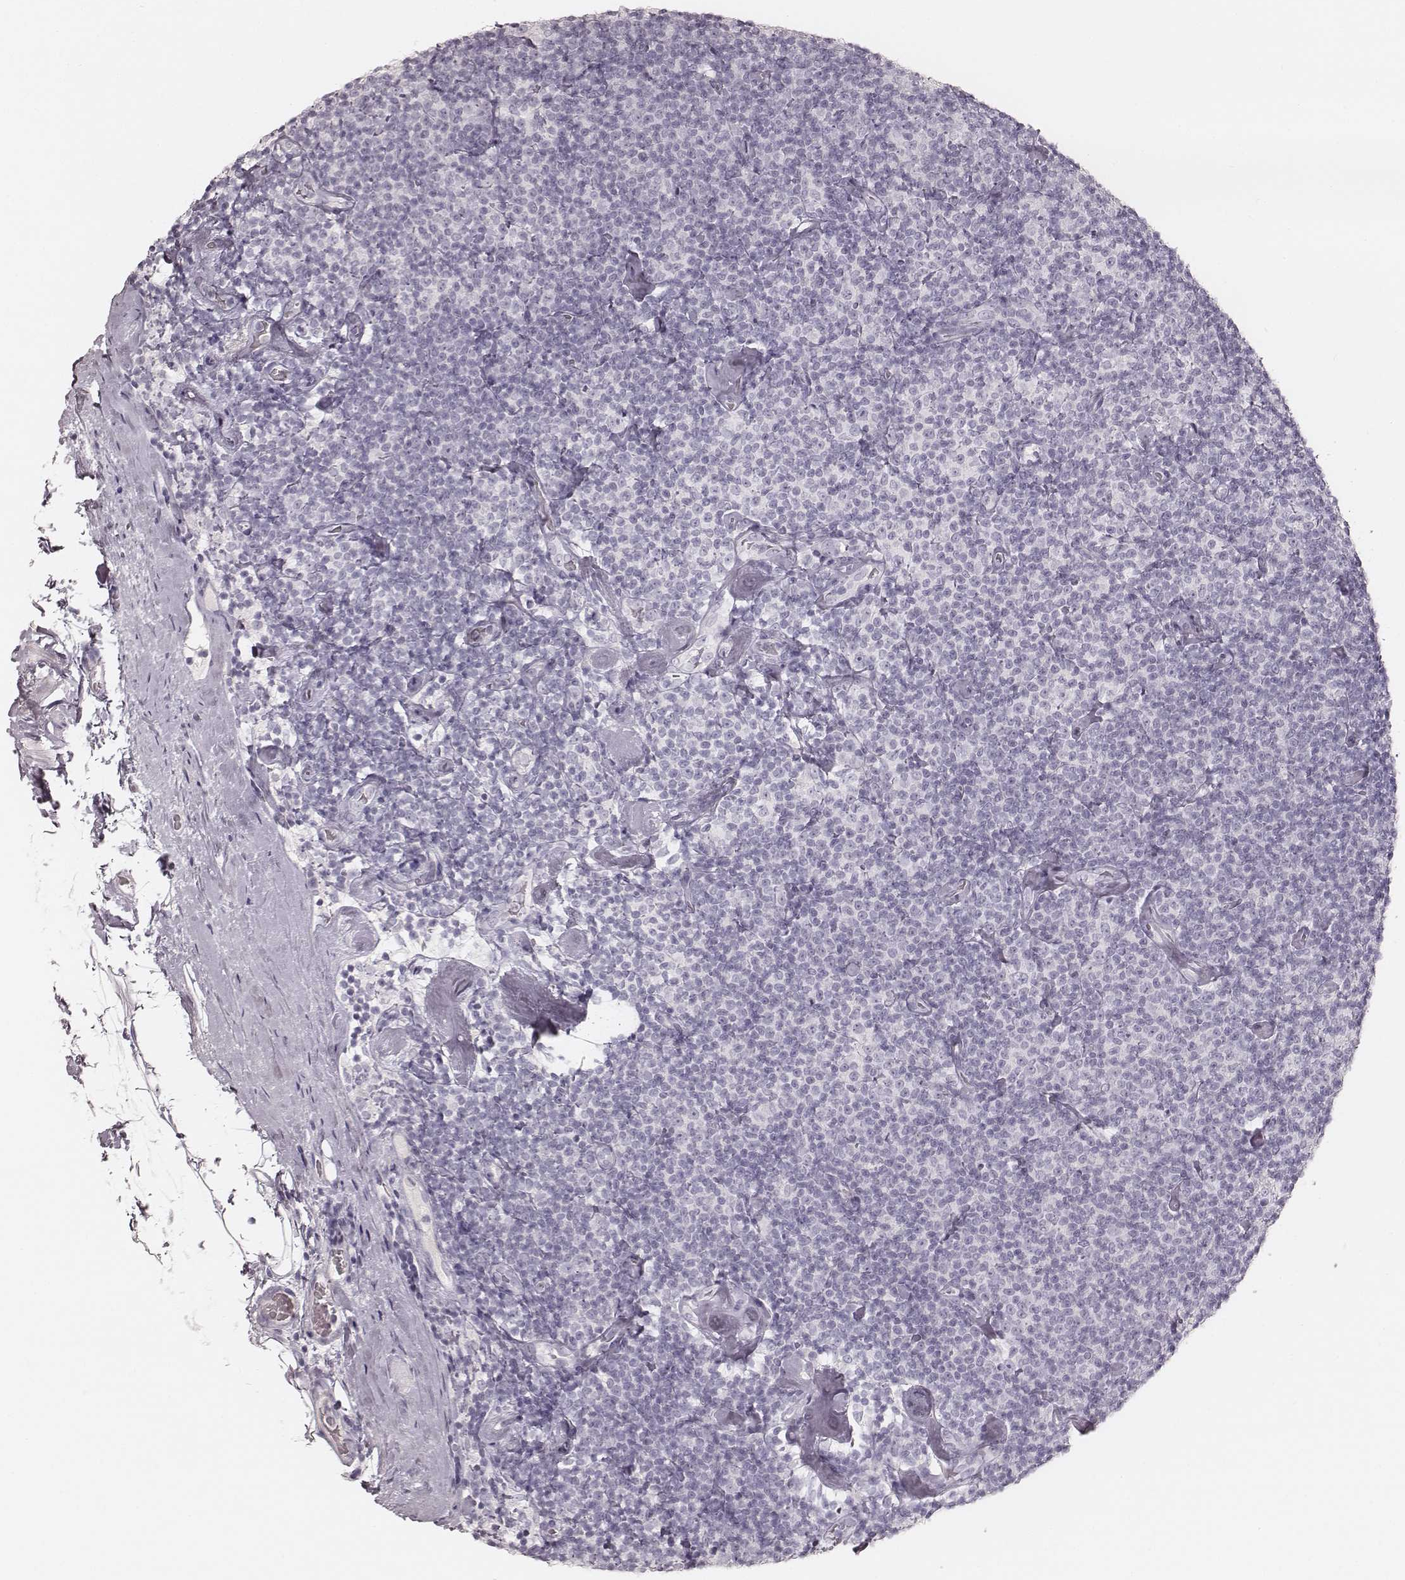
{"staining": {"intensity": "negative", "quantity": "none", "location": "none"}, "tissue": "lymphoma", "cell_type": "Tumor cells", "image_type": "cancer", "snomed": [{"axis": "morphology", "description": "Malignant lymphoma, non-Hodgkin's type, Low grade"}, {"axis": "topography", "description": "Lymph node"}], "caption": "Protein analysis of low-grade malignant lymphoma, non-Hodgkin's type displays no significant staining in tumor cells. The staining was performed using DAB to visualize the protein expression in brown, while the nuclei were stained in blue with hematoxylin (Magnification: 20x).", "gene": "KRT26", "patient": {"sex": "male", "age": 81}}